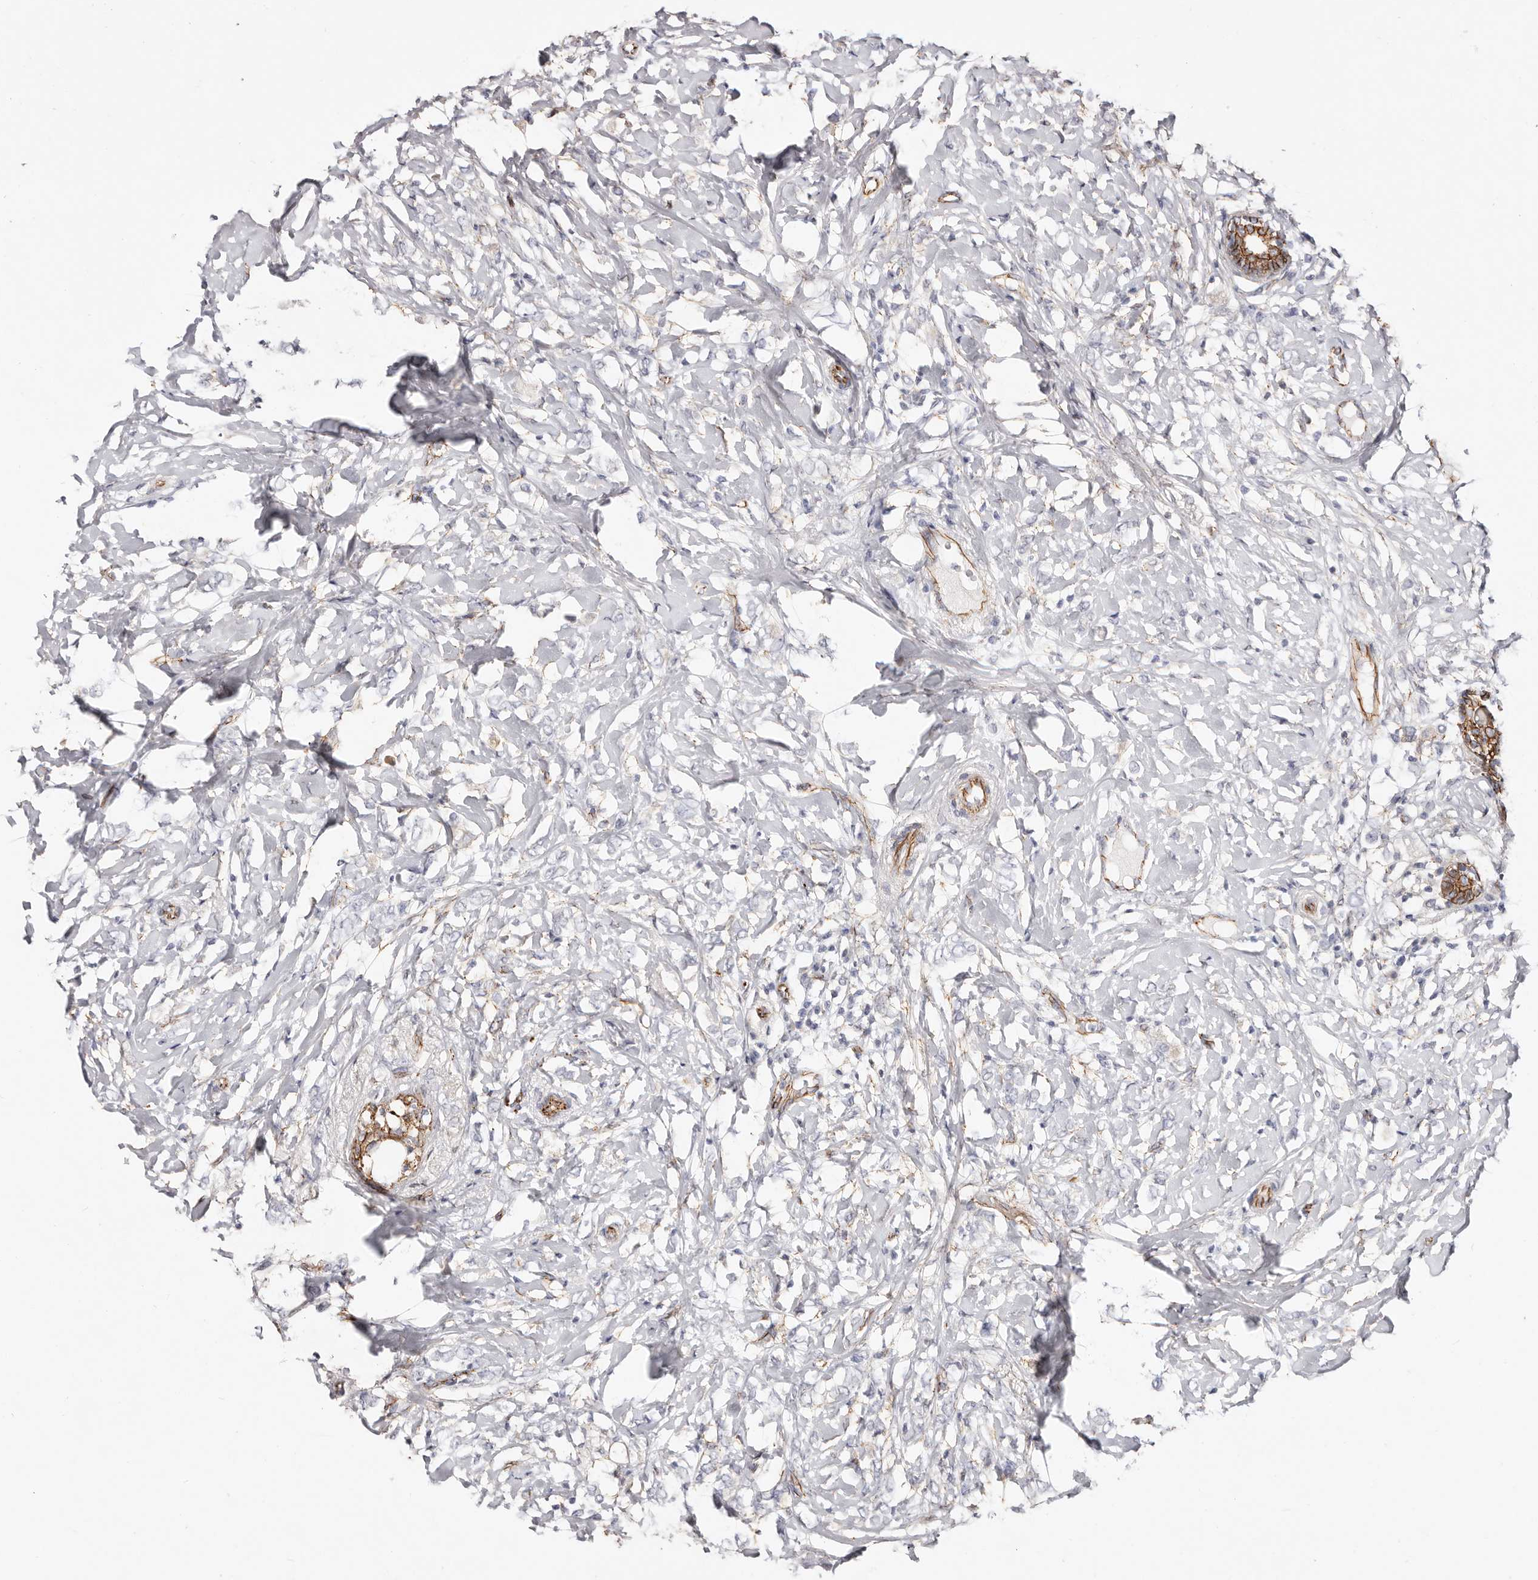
{"staining": {"intensity": "strong", "quantity": ">75%", "location": "cytoplasmic/membranous"}, "tissue": "breast cancer", "cell_type": "Tumor cells", "image_type": "cancer", "snomed": [{"axis": "morphology", "description": "Normal tissue, NOS"}, {"axis": "morphology", "description": "Lobular carcinoma"}, {"axis": "topography", "description": "Breast"}], "caption": "Tumor cells show high levels of strong cytoplasmic/membranous positivity in about >75% of cells in human lobular carcinoma (breast). (Brightfield microscopy of DAB IHC at high magnification).", "gene": "CTNNB1", "patient": {"sex": "female", "age": 47}}